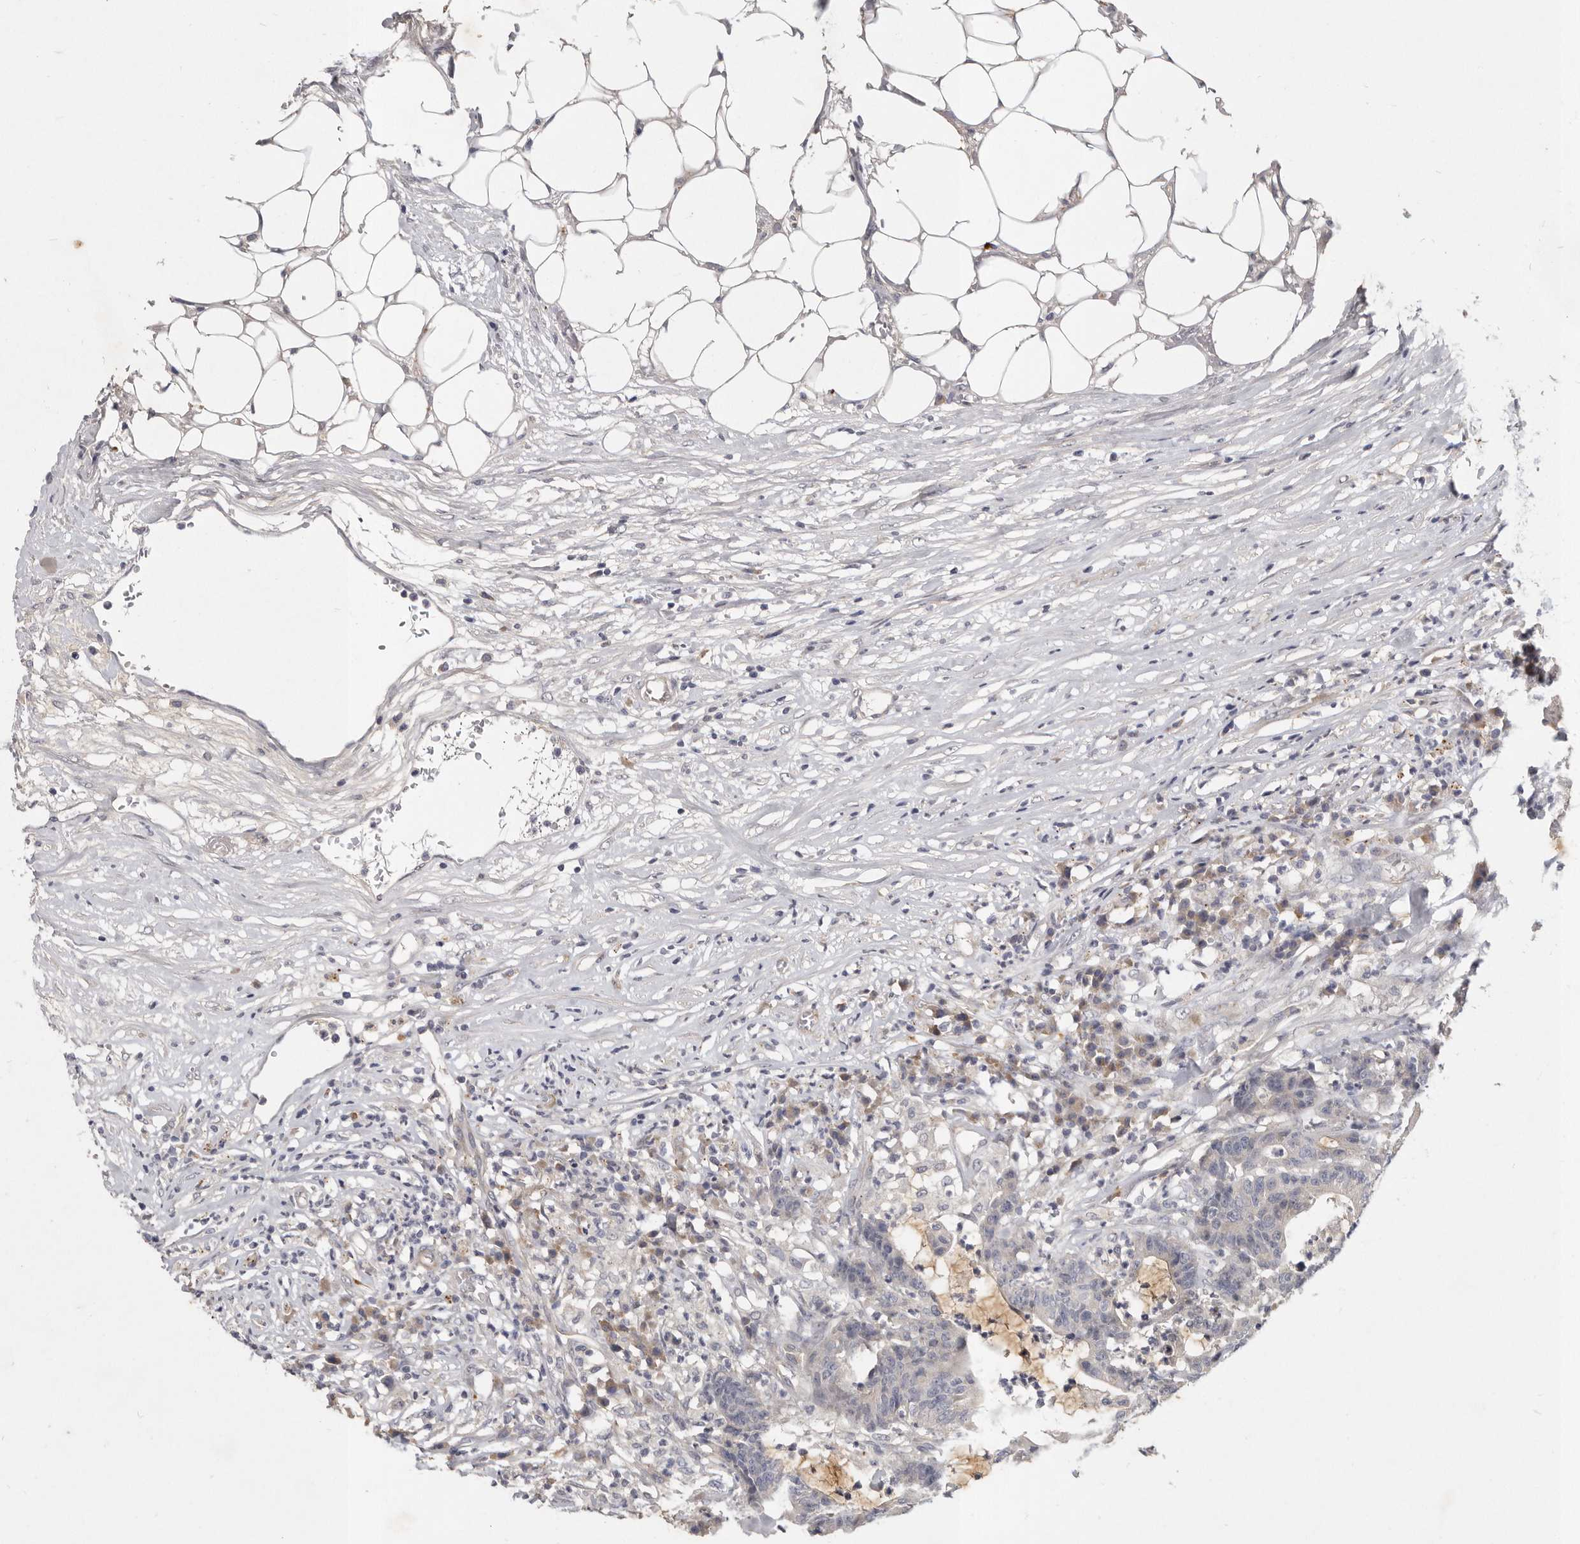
{"staining": {"intensity": "negative", "quantity": "none", "location": "none"}, "tissue": "colorectal cancer", "cell_type": "Tumor cells", "image_type": "cancer", "snomed": [{"axis": "morphology", "description": "Adenocarcinoma, NOS"}, {"axis": "topography", "description": "Colon"}], "caption": "Protein analysis of colorectal adenocarcinoma shows no significant positivity in tumor cells. (DAB (3,3'-diaminobenzidine) IHC visualized using brightfield microscopy, high magnification).", "gene": "SLC22A1", "patient": {"sex": "female", "age": 84}}